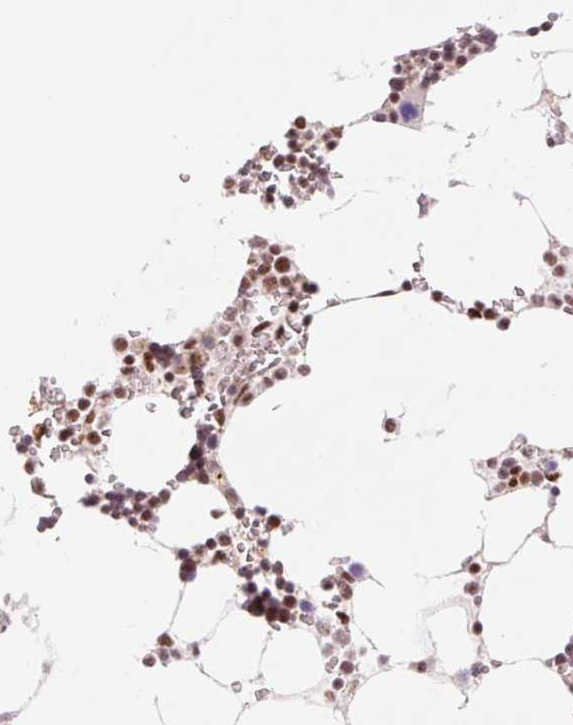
{"staining": {"intensity": "moderate", "quantity": "25%-75%", "location": "nuclear"}, "tissue": "bone marrow", "cell_type": "Hematopoietic cells", "image_type": "normal", "snomed": [{"axis": "morphology", "description": "Normal tissue, NOS"}, {"axis": "topography", "description": "Bone marrow"}], "caption": "This micrograph displays immunohistochemistry (IHC) staining of benign bone marrow, with medium moderate nuclear staining in about 25%-75% of hematopoietic cells.", "gene": "PRDM11", "patient": {"sex": "male", "age": 64}}